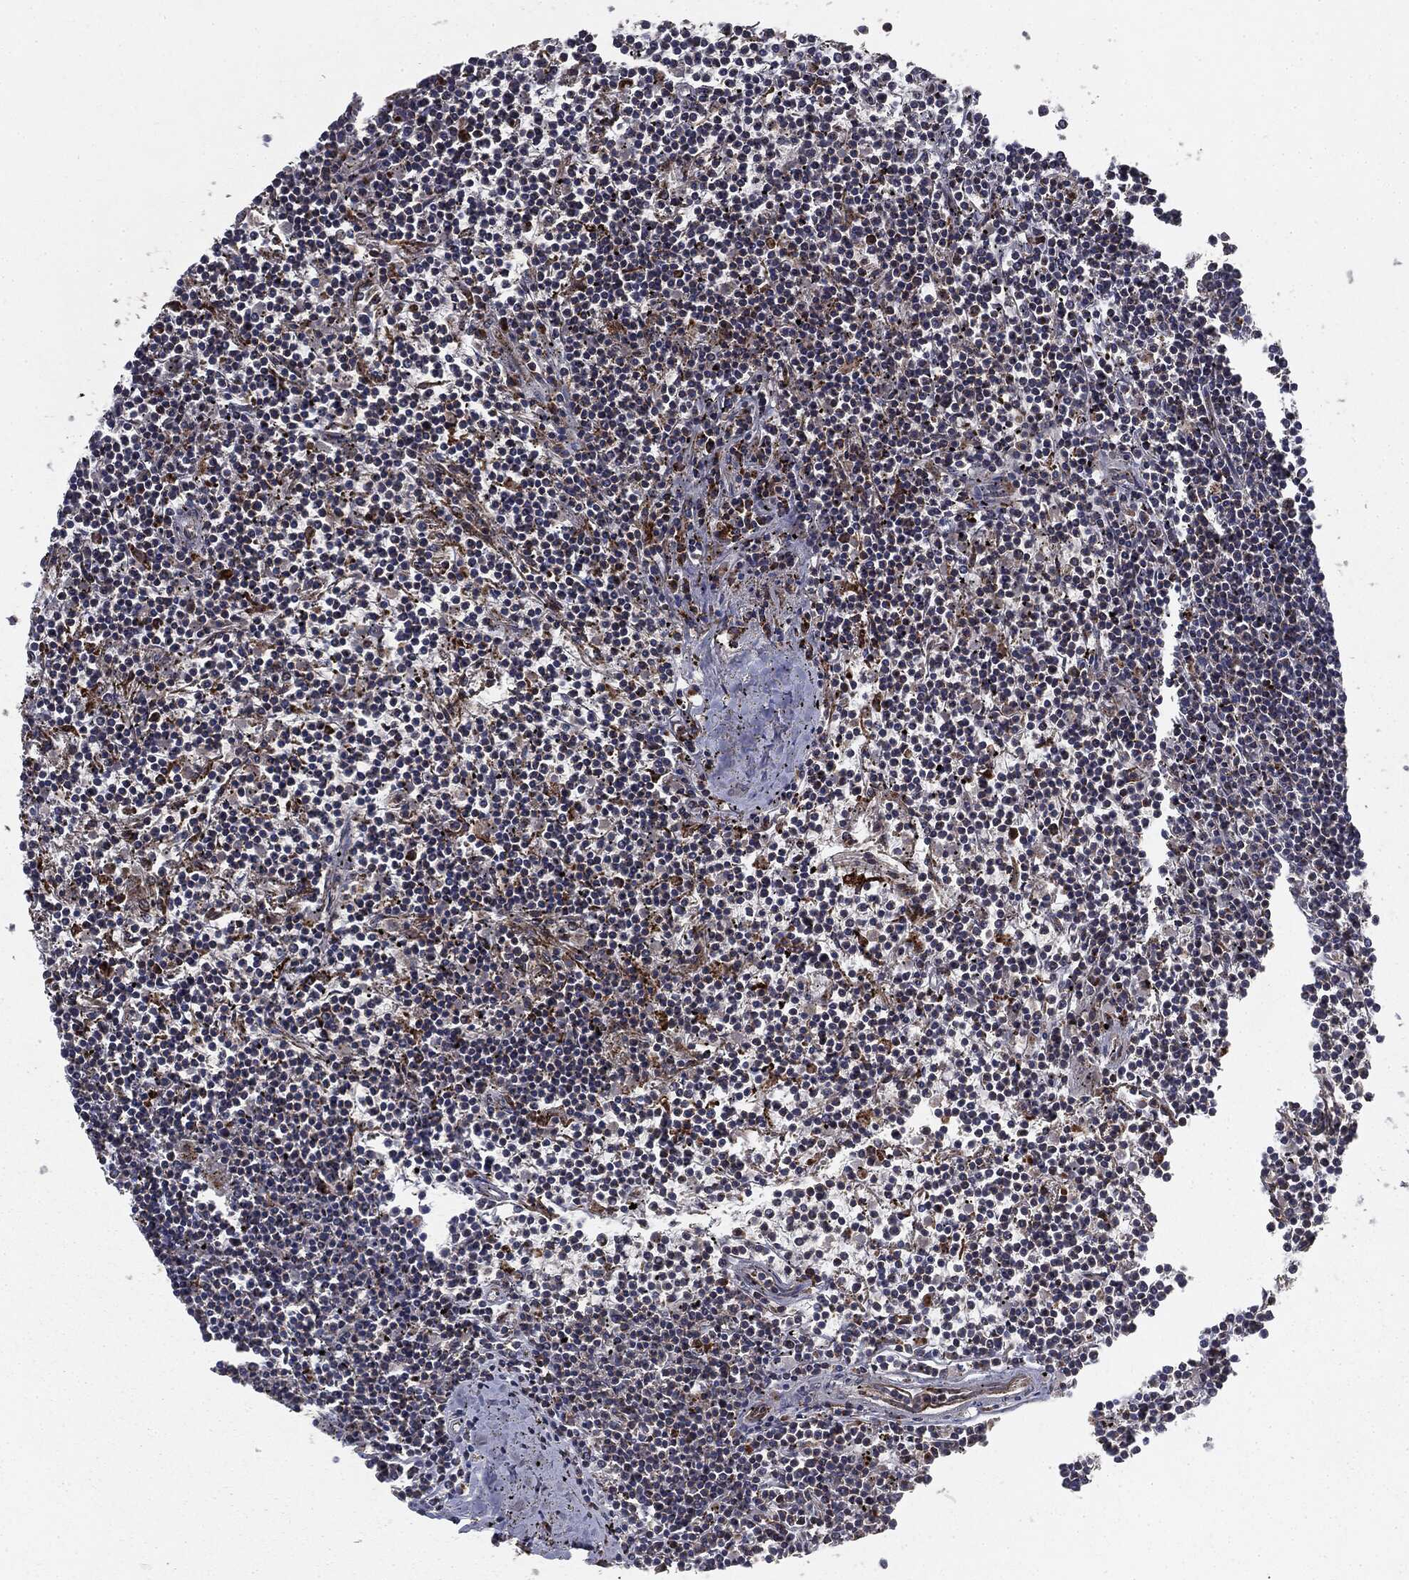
{"staining": {"intensity": "negative", "quantity": "none", "location": "none"}, "tissue": "lymphoma", "cell_type": "Tumor cells", "image_type": "cancer", "snomed": [{"axis": "morphology", "description": "Malignant lymphoma, non-Hodgkin's type, Low grade"}, {"axis": "topography", "description": "Spleen"}], "caption": "Histopathology image shows no significant protein expression in tumor cells of low-grade malignant lymphoma, non-Hodgkin's type.", "gene": "CTSA", "patient": {"sex": "female", "age": 19}}